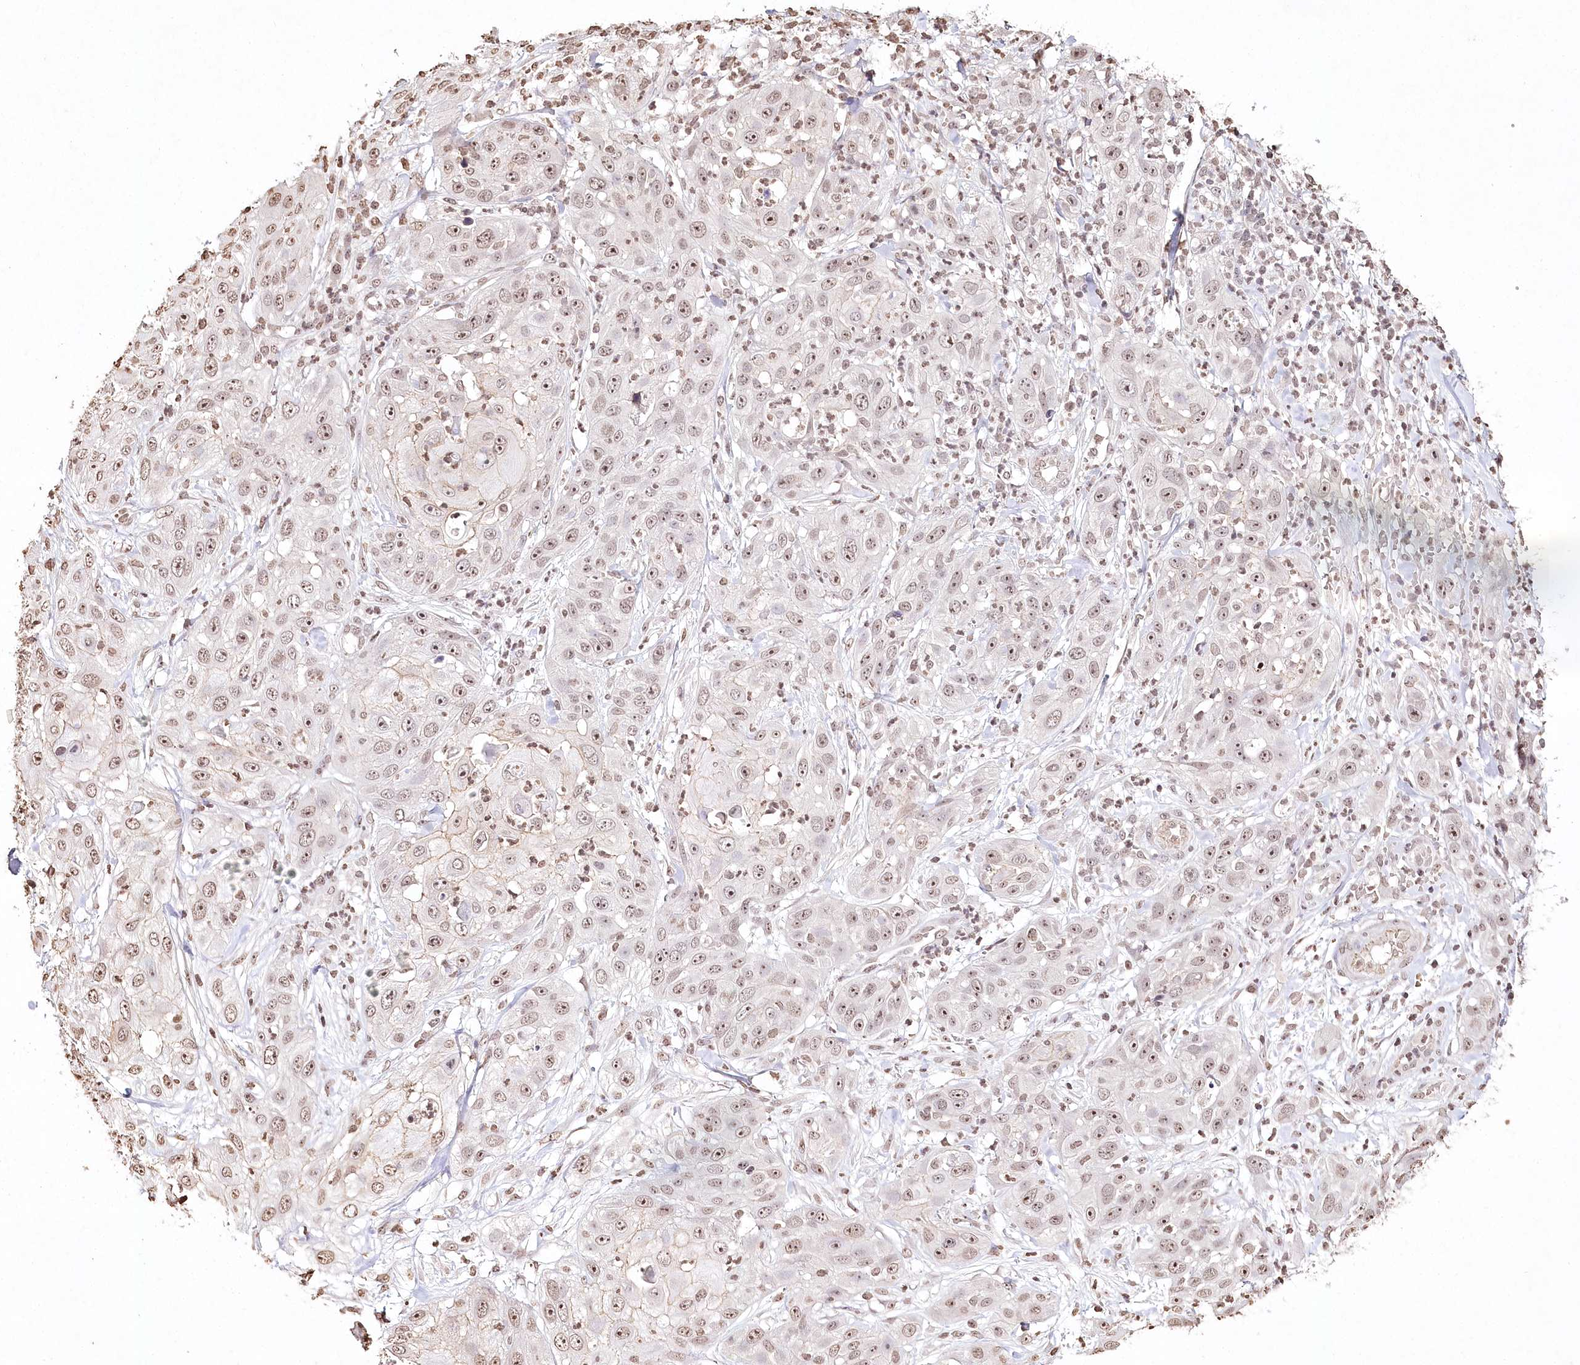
{"staining": {"intensity": "moderate", "quantity": ">75%", "location": "nuclear"}, "tissue": "skin cancer", "cell_type": "Tumor cells", "image_type": "cancer", "snomed": [{"axis": "morphology", "description": "Squamous cell carcinoma, NOS"}, {"axis": "topography", "description": "Skin"}], "caption": "Immunohistochemistry (DAB (3,3'-diaminobenzidine)) staining of human skin cancer exhibits moderate nuclear protein staining in approximately >75% of tumor cells.", "gene": "DMXL1", "patient": {"sex": "female", "age": 44}}